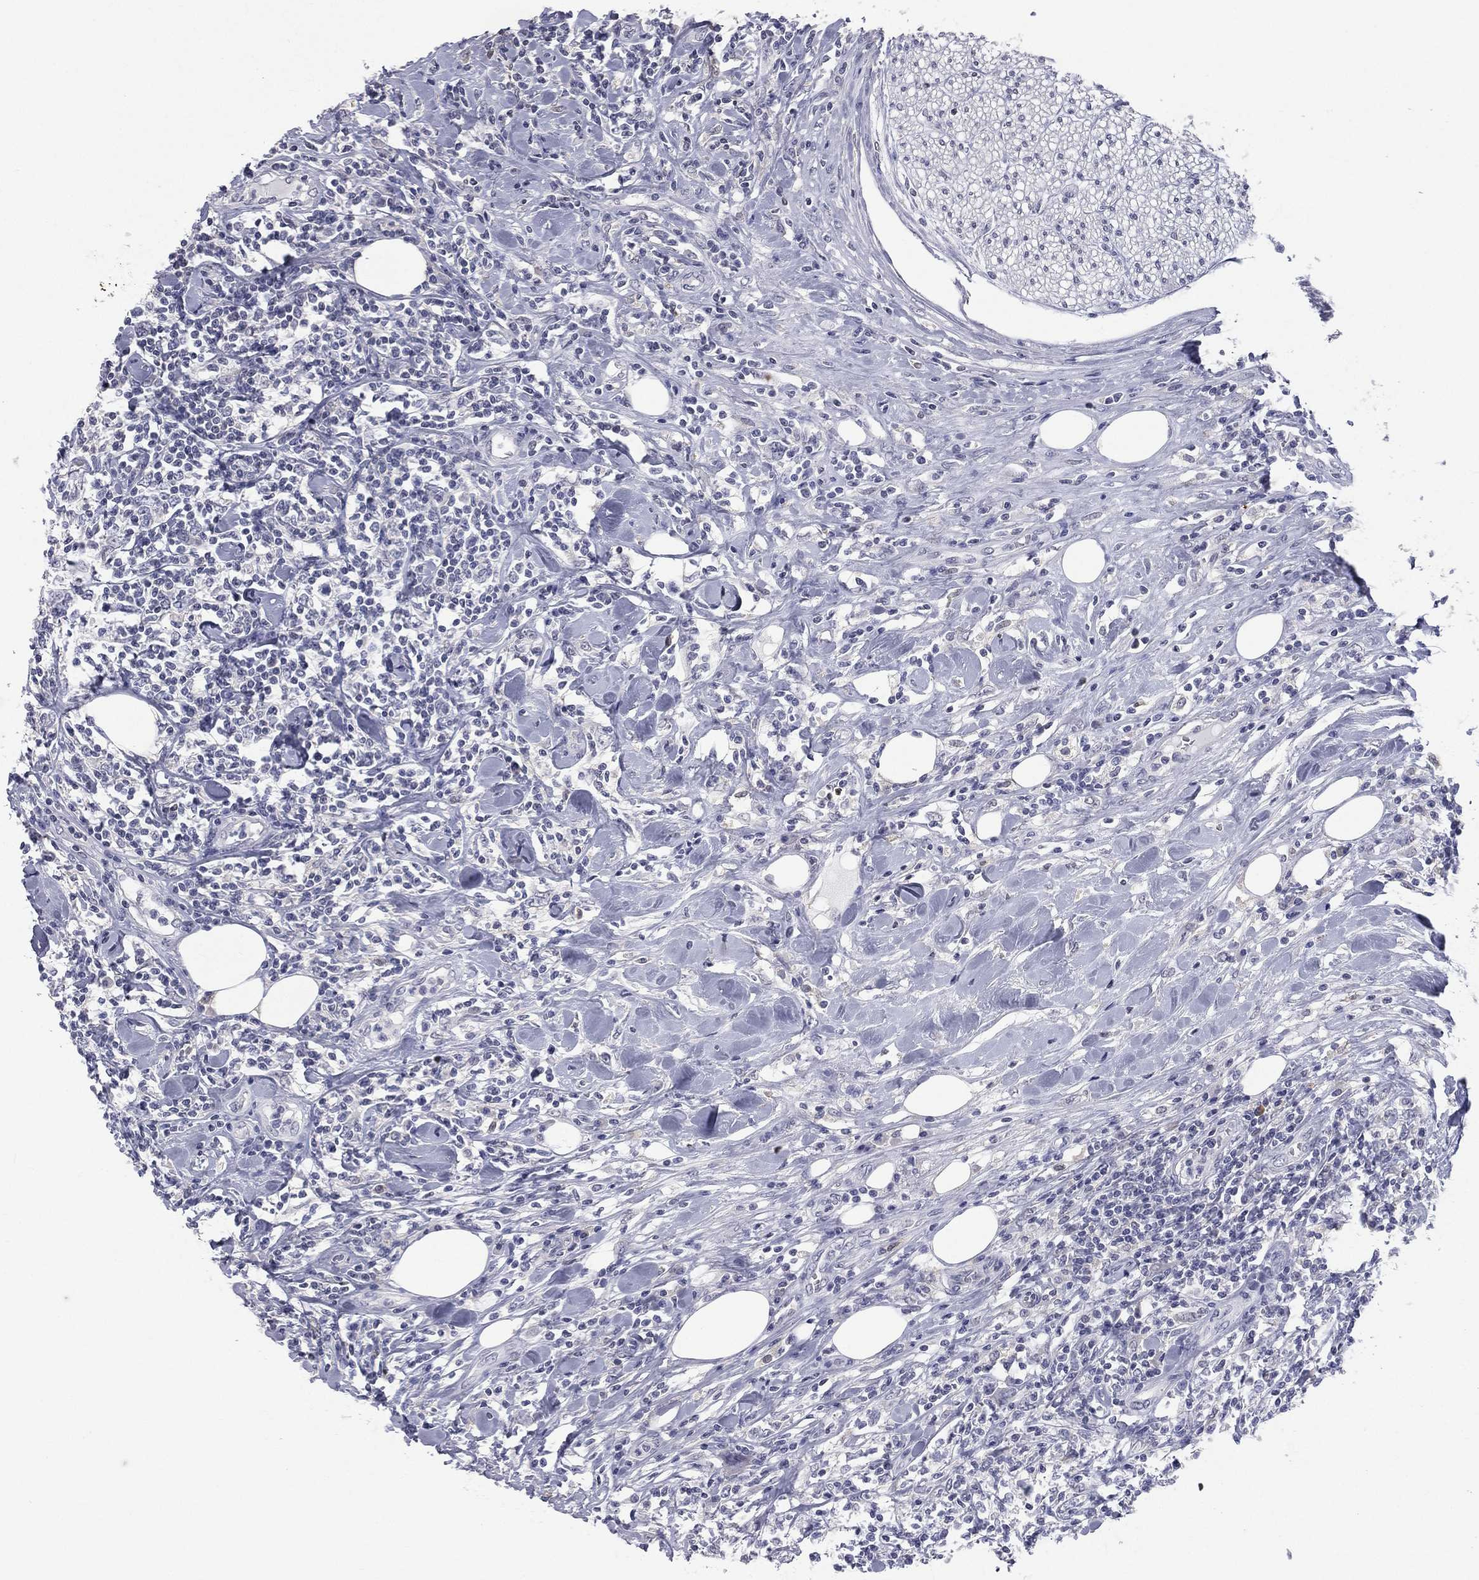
{"staining": {"intensity": "negative", "quantity": "none", "location": "none"}, "tissue": "lymphoma", "cell_type": "Tumor cells", "image_type": "cancer", "snomed": [{"axis": "morphology", "description": "Malignant lymphoma, non-Hodgkin's type, High grade"}, {"axis": "topography", "description": "Lymph node"}], "caption": "The image demonstrates no significant staining in tumor cells of high-grade malignant lymphoma, non-Hodgkin's type.", "gene": "DMKN", "patient": {"sex": "female", "age": 84}}